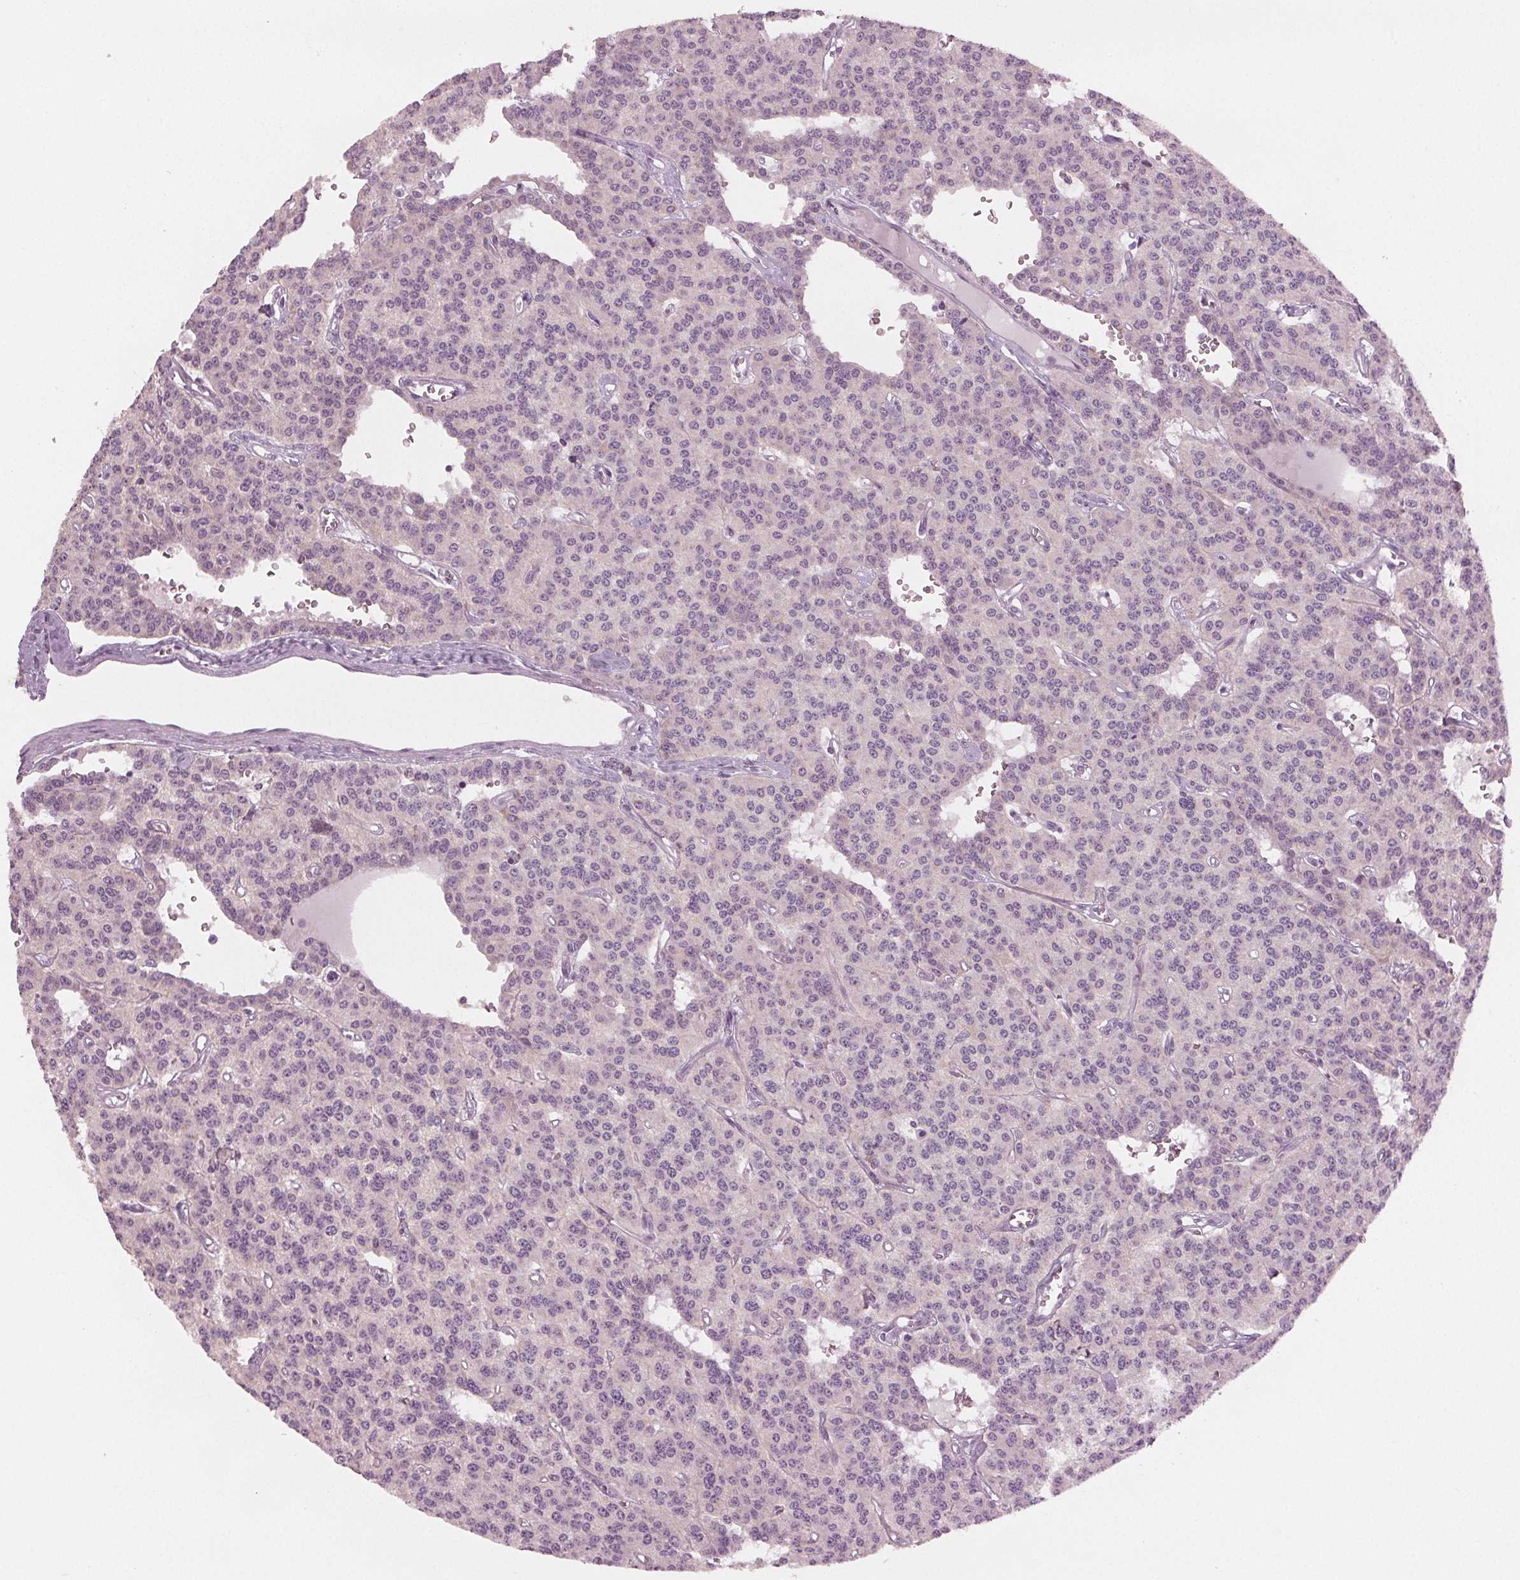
{"staining": {"intensity": "negative", "quantity": "none", "location": "none"}, "tissue": "carcinoid", "cell_type": "Tumor cells", "image_type": "cancer", "snomed": [{"axis": "morphology", "description": "Carcinoid, malignant, NOS"}, {"axis": "topography", "description": "Lung"}], "caption": "Protein analysis of carcinoid shows no significant expression in tumor cells.", "gene": "PRAP1", "patient": {"sex": "female", "age": 71}}